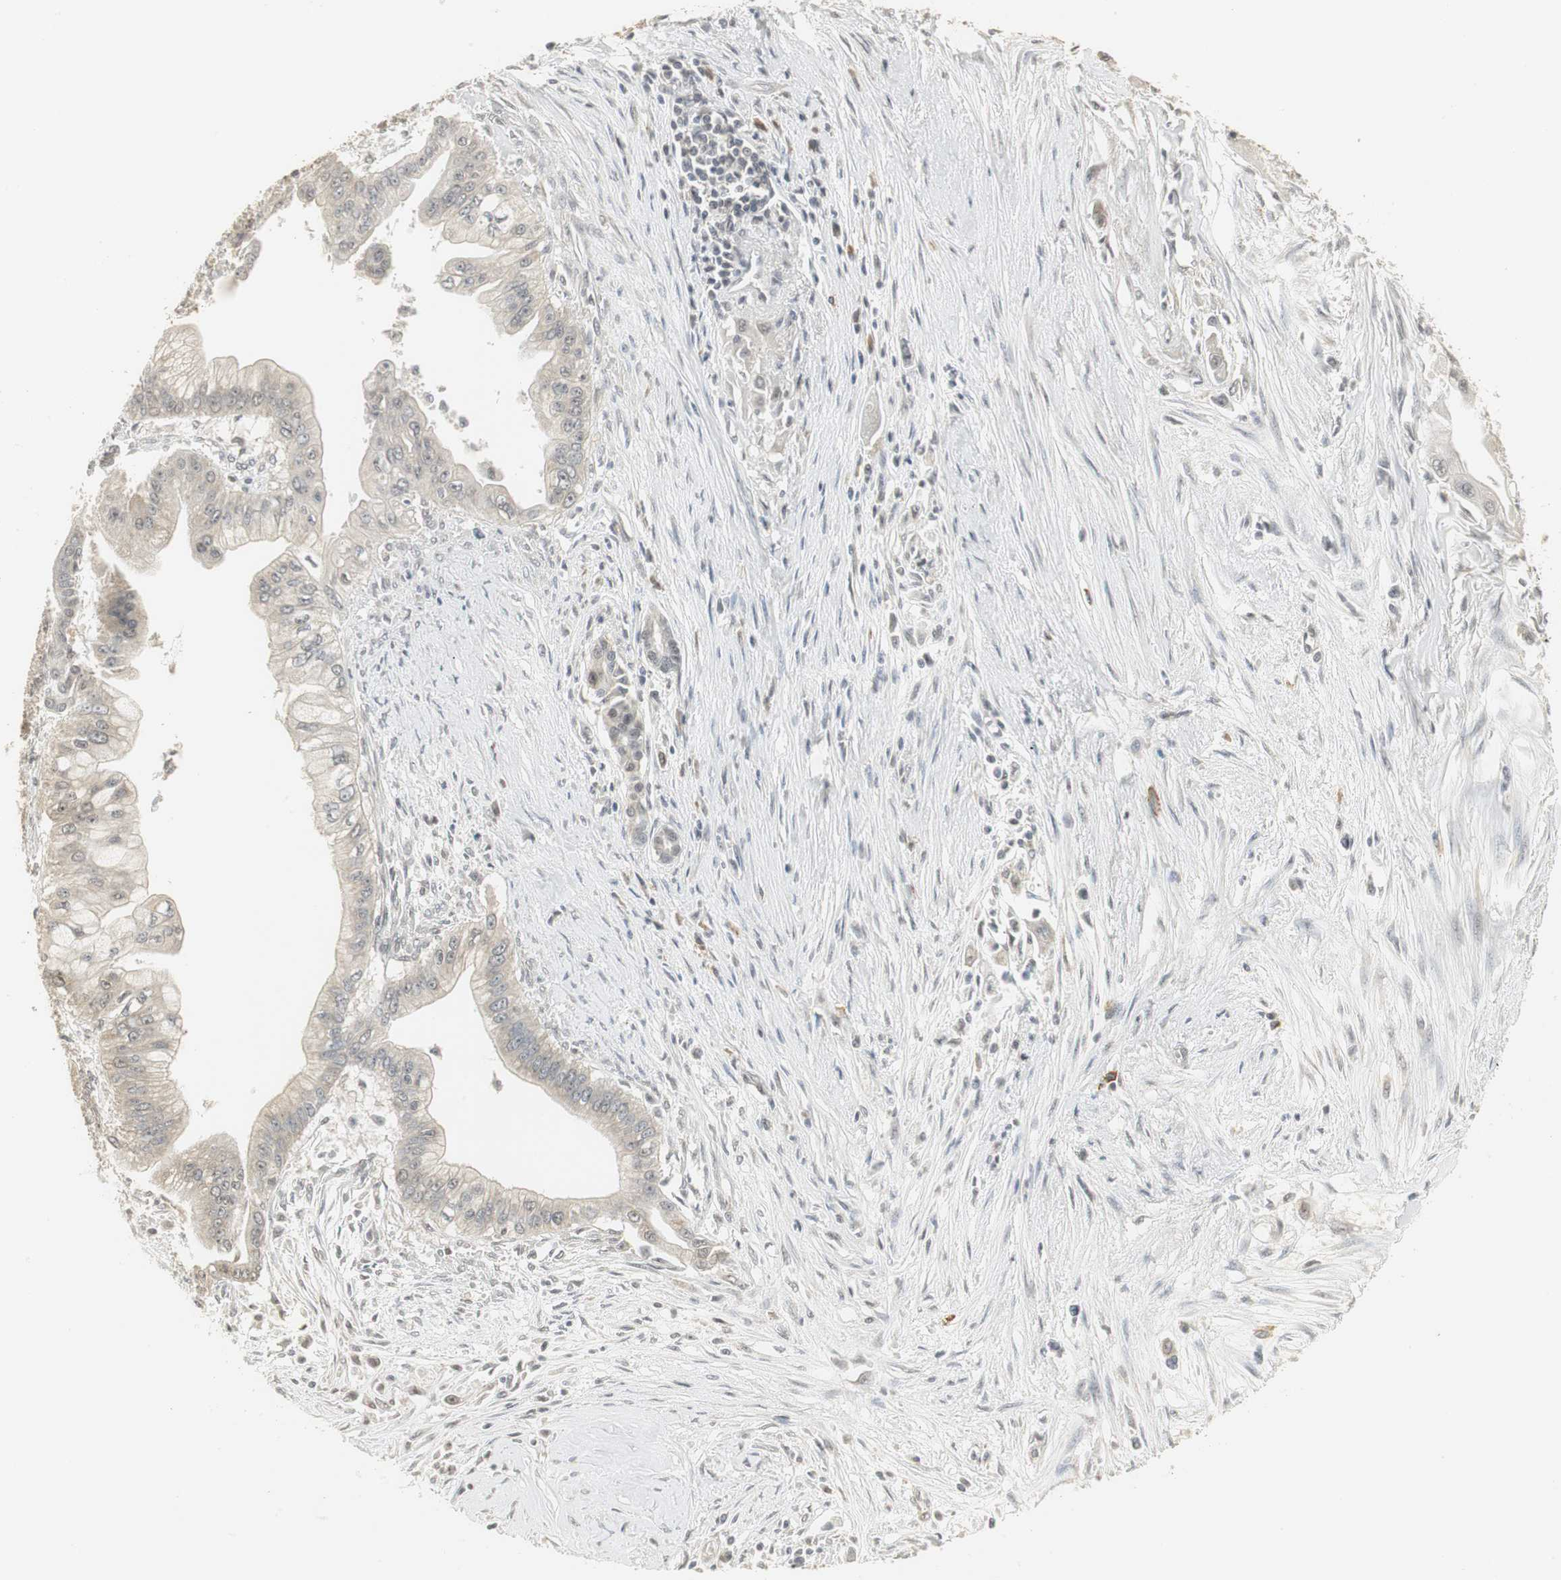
{"staining": {"intensity": "weak", "quantity": "25%-75%", "location": "cytoplasmic/membranous"}, "tissue": "pancreatic cancer", "cell_type": "Tumor cells", "image_type": "cancer", "snomed": [{"axis": "morphology", "description": "Adenocarcinoma, NOS"}, {"axis": "topography", "description": "Pancreas"}], "caption": "The image shows immunohistochemical staining of adenocarcinoma (pancreatic). There is weak cytoplasmic/membranous expression is present in about 25%-75% of tumor cells.", "gene": "ELOA", "patient": {"sex": "male", "age": 59}}